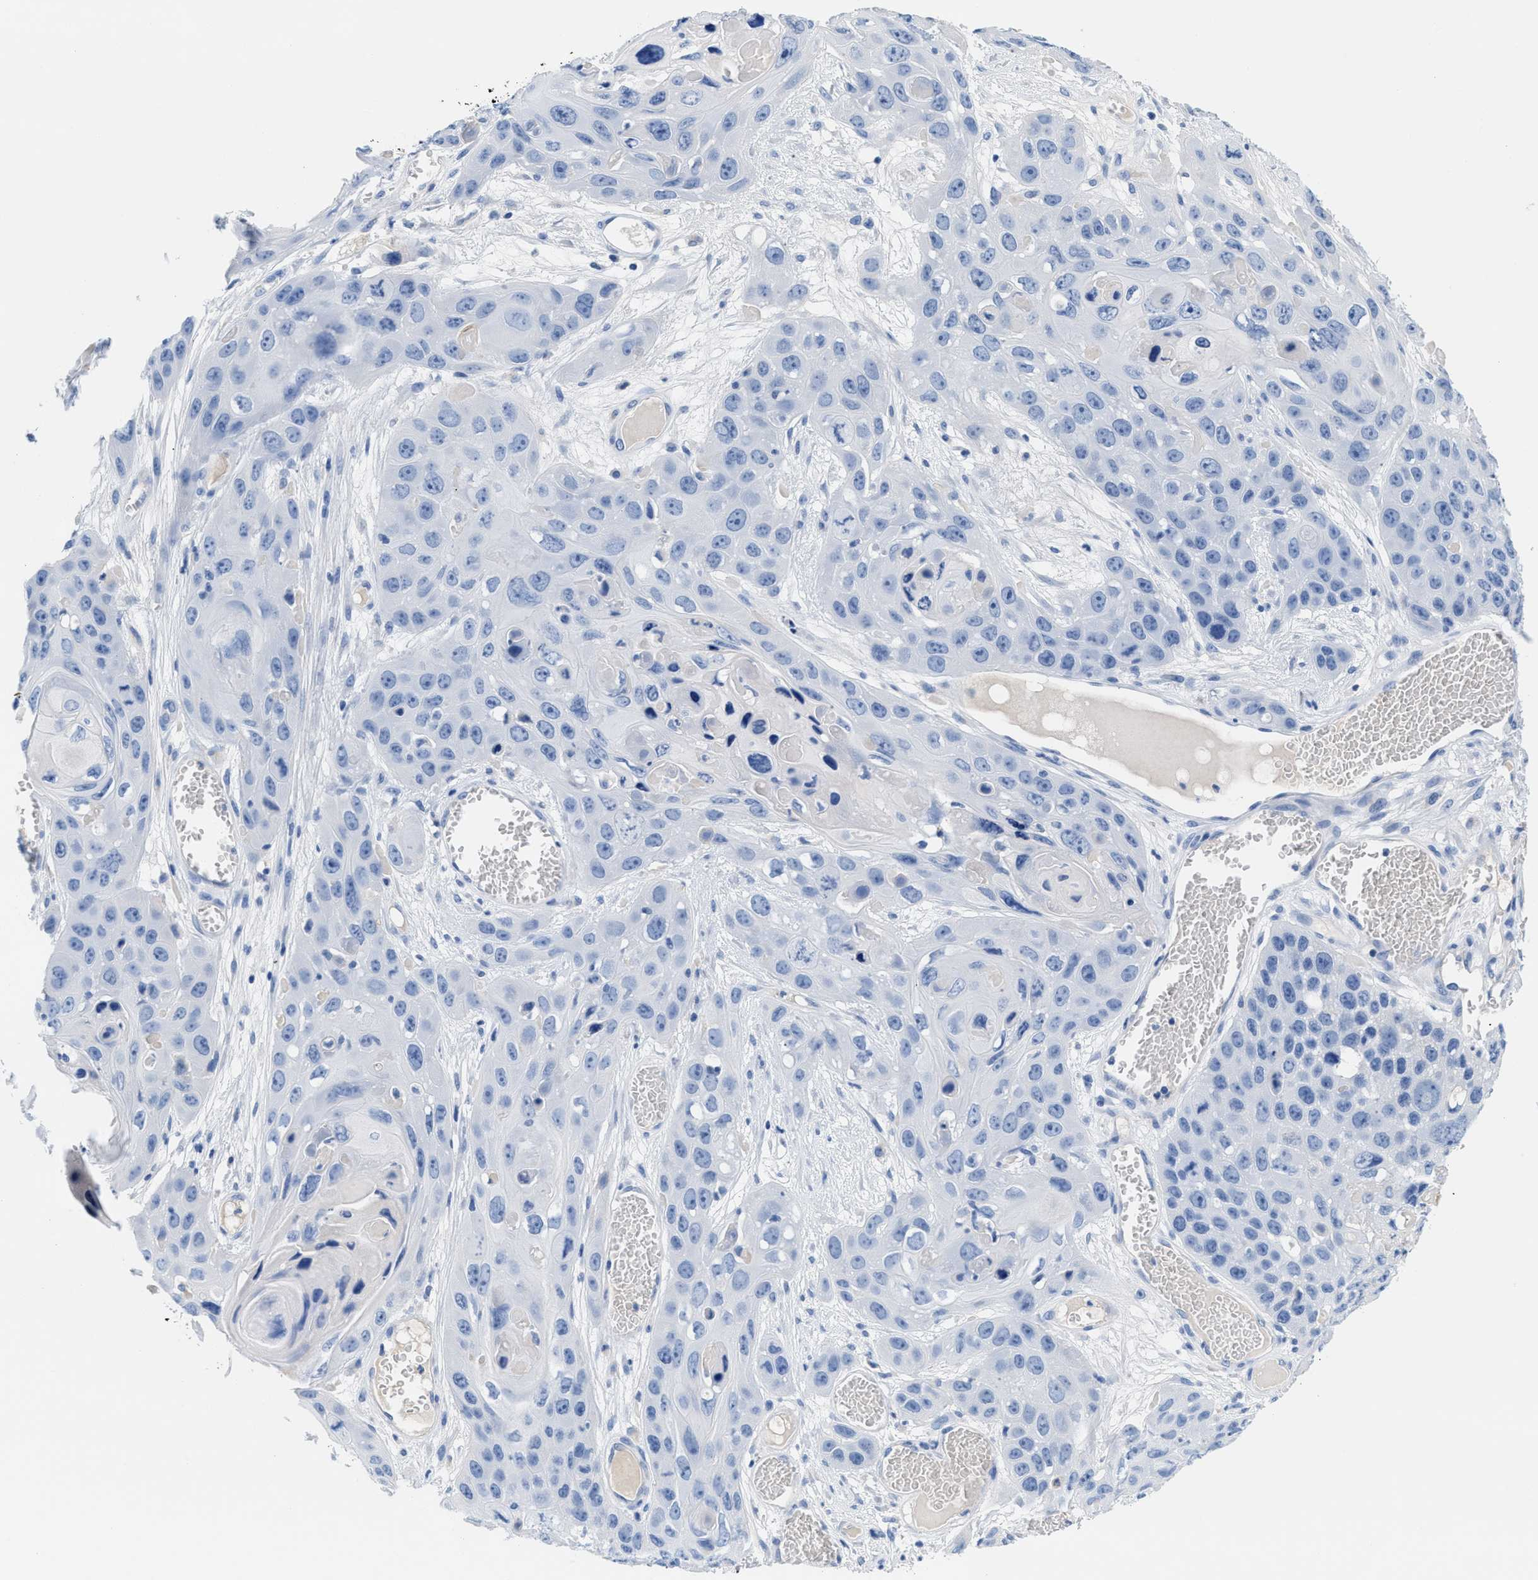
{"staining": {"intensity": "negative", "quantity": "none", "location": "none"}, "tissue": "skin cancer", "cell_type": "Tumor cells", "image_type": "cancer", "snomed": [{"axis": "morphology", "description": "Squamous cell carcinoma, NOS"}, {"axis": "topography", "description": "Skin"}], "caption": "Image shows no protein staining in tumor cells of skin cancer tissue.", "gene": "SLFN13", "patient": {"sex": "male", "age": 55}}